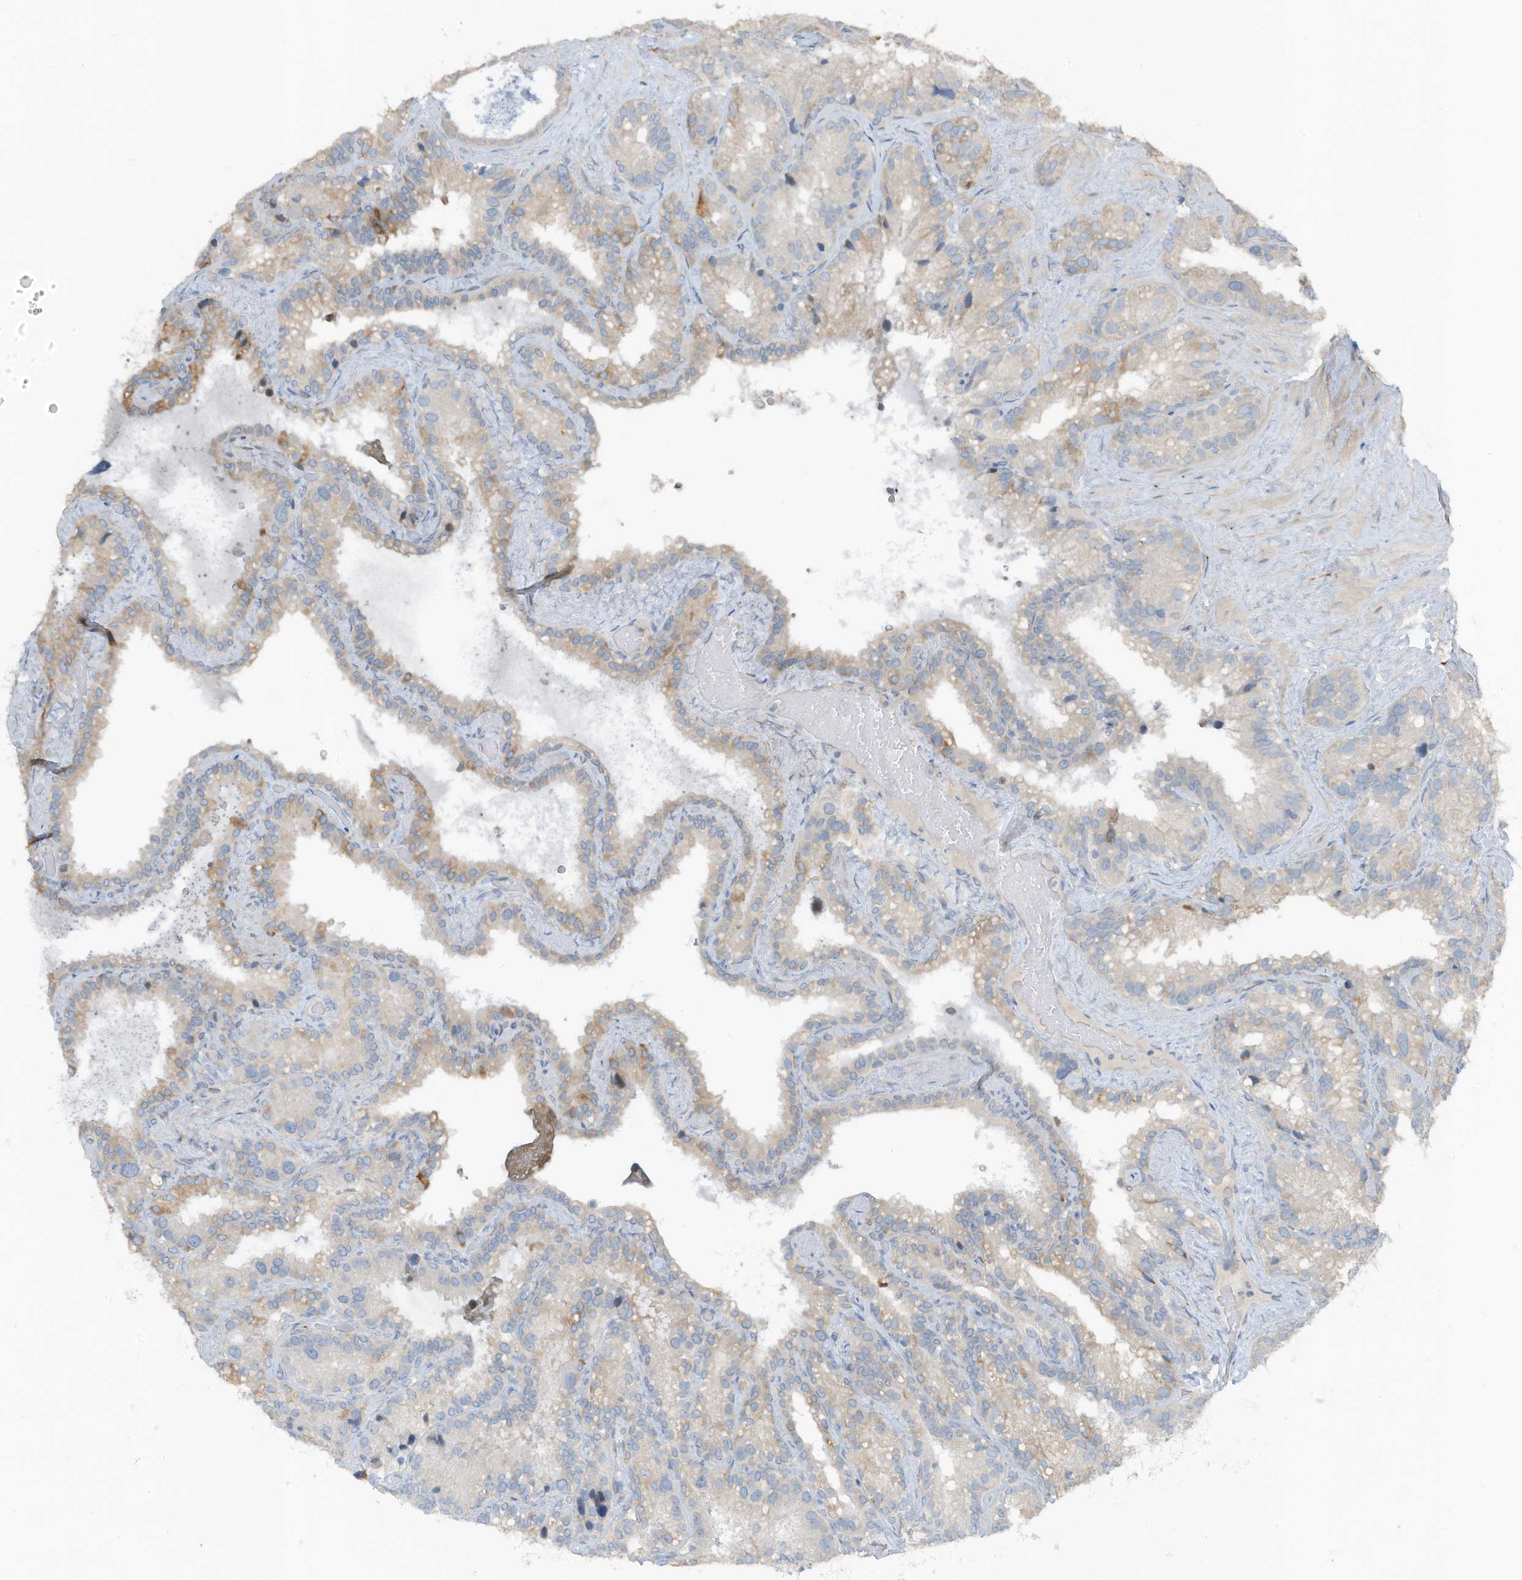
{"staining": {"intensity": "moderate", "quantity": "<25%", "location": "cytoplasmic/membranous"}, "tissue": "seminal vesicle", "cell_type": "Glandular cells", "image_type": "normal", "snomed": [{"axis": "morphology", "description": "Normal tissue, NOS"}, {"axis": "topography", "description": "Prostate"}, {"axis": "topography", "description": "Seminal veicle"}], "caption": "A brown stain highlights moderate cytoplasmic/membranous positivity of a protein in glandular cells of benign seminal vesicle. The staining was performed using DAB, with brown indicating positive protein expression. Nuclei are stained blue with hematoxylin.", "gene": "ARHGEF33", "patient": {"sex": "male", "age": 68}}